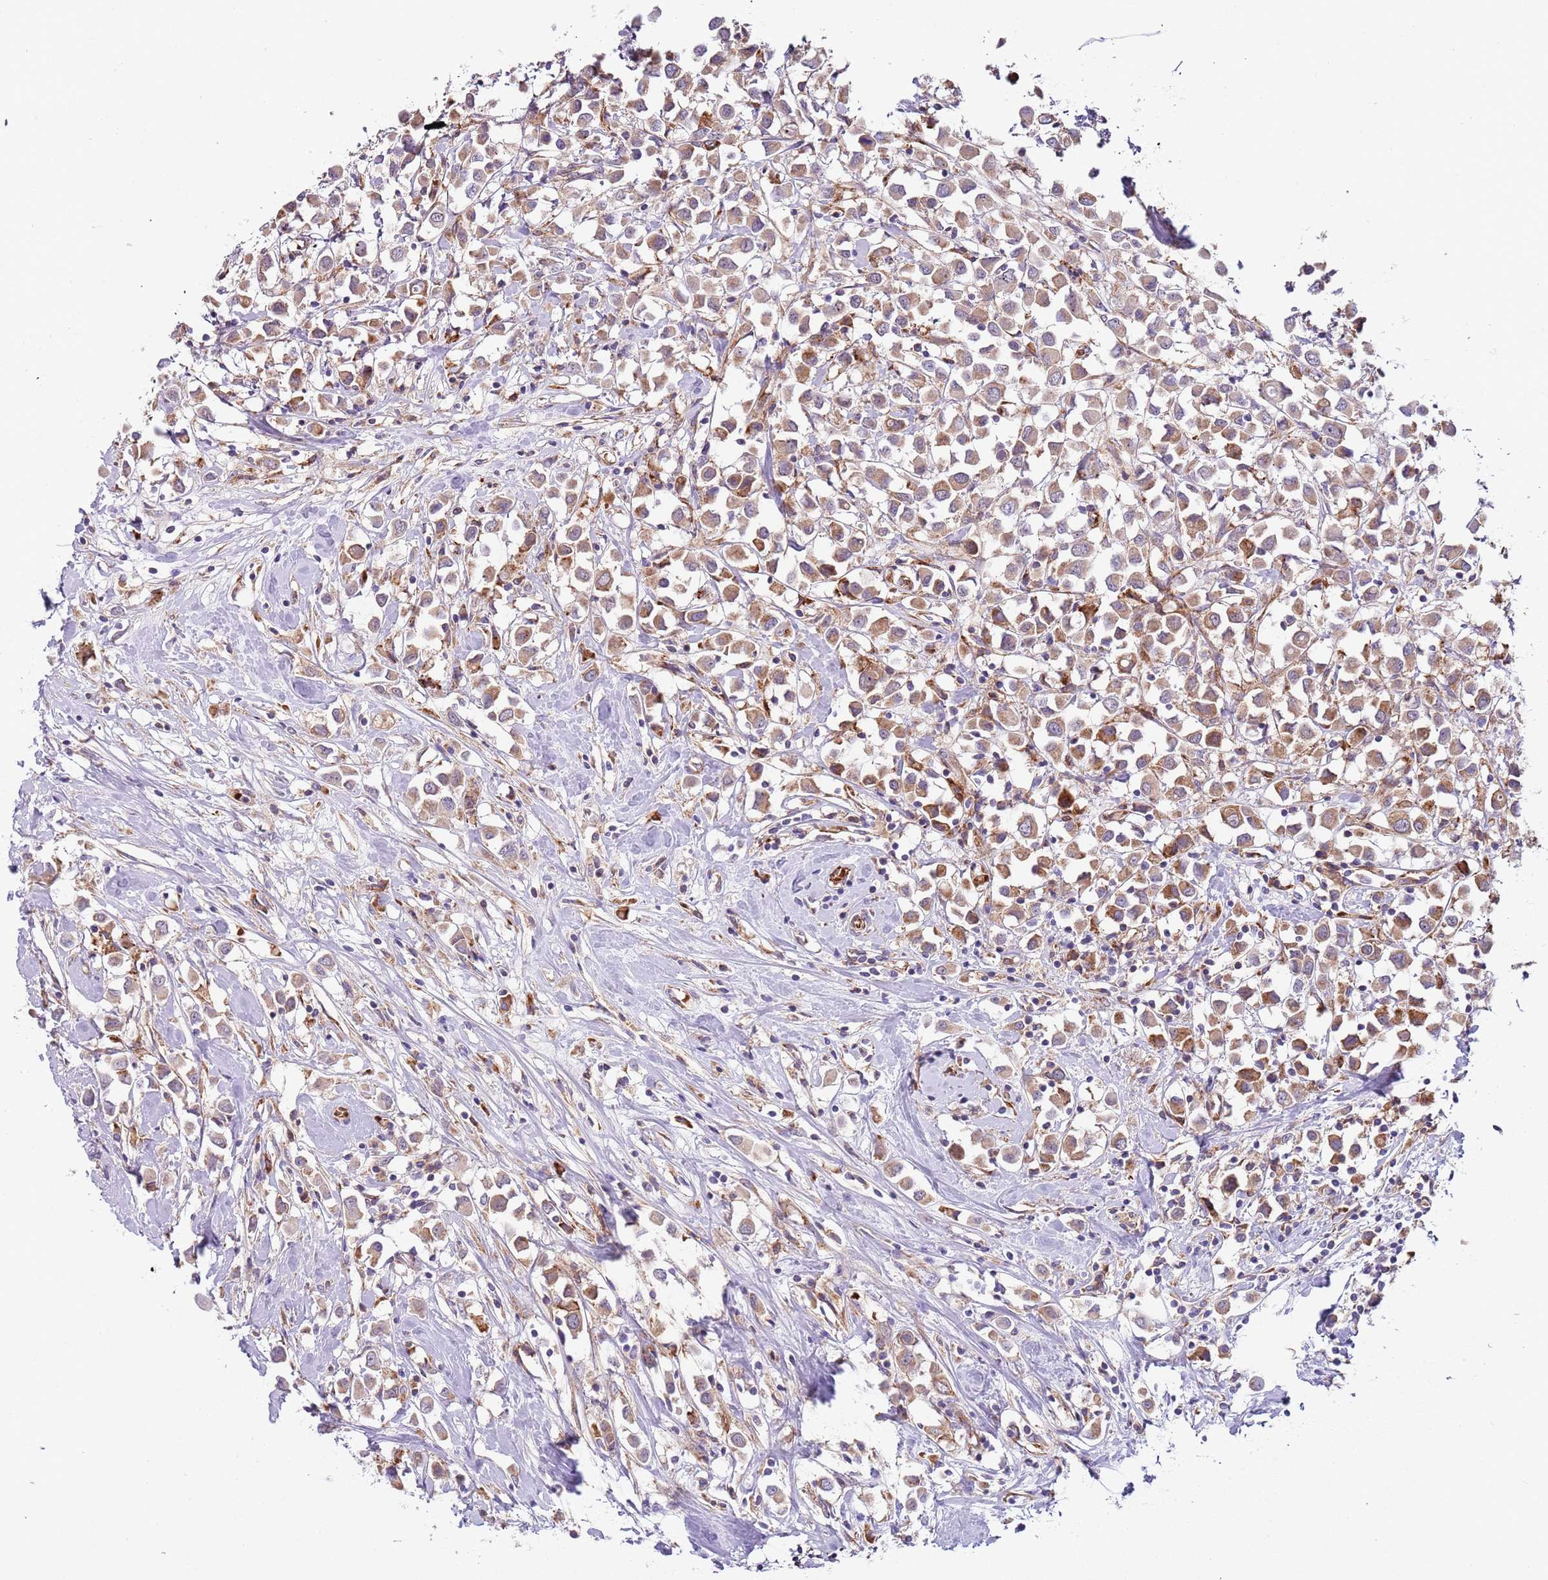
{"staining": {"intensity": "weak", "quantity": ">75%", "location": "cytoplasmic/membranous"}, "tissue": "breast cancer", "cell_type": "Tumor cells", "image_type": "cancer", "snomed": [{"axis": "morphology", "description": "Duct carcinoma"}, {"axis": "topography", "description": "Breast"}], "caption": "Immunohistochemistry (IHC) of breast cancer (intraductal carcinoma) demonstrates low levels of weak cytoplasmic/membranous positivity in approximately >75% of tumor cells. (brown staining indicates protein expression, while blue staining denotes nuclei).", "gene": "VWCE", "patient": {"sex": "female", "age": 61}}